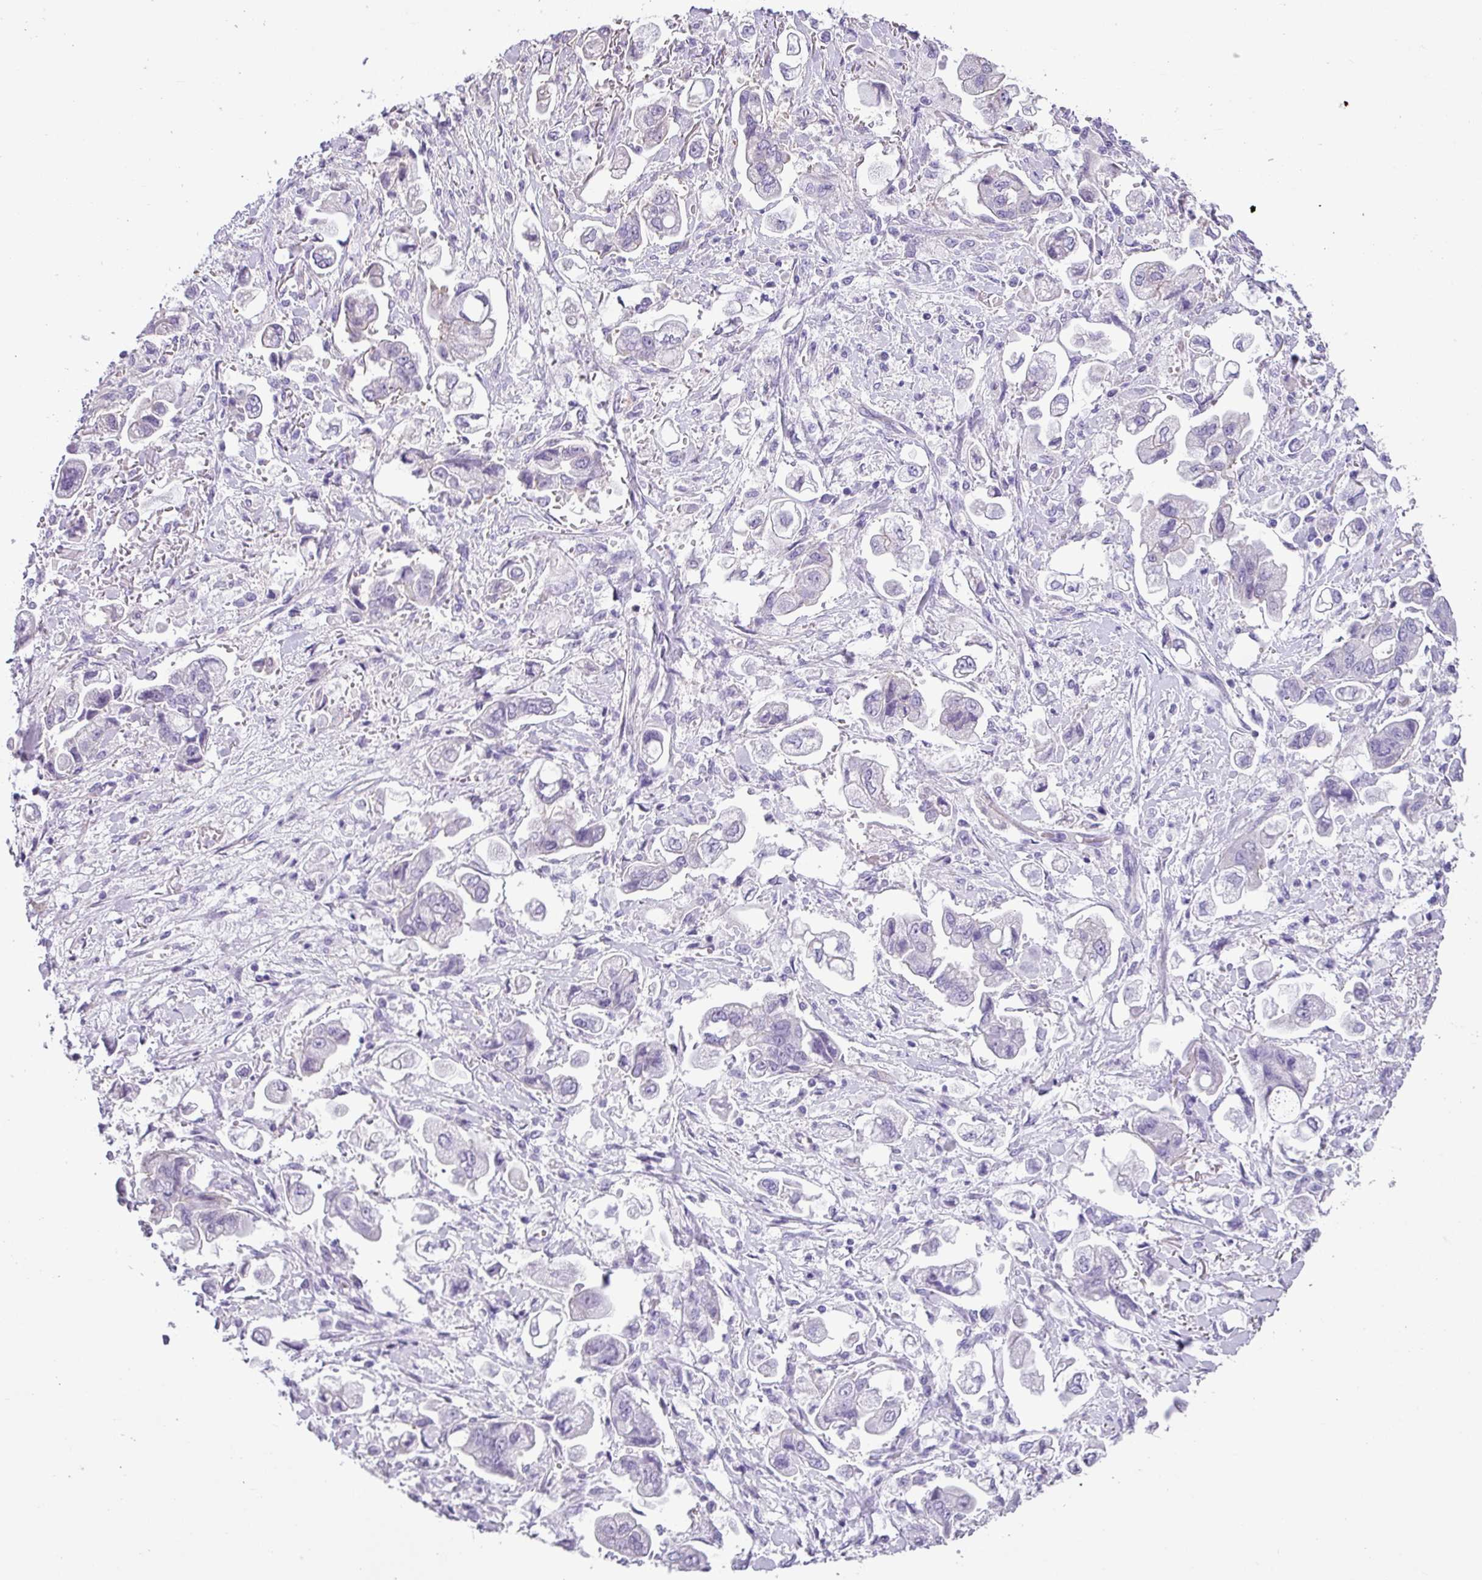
{"staining": {"intensity": "negative", "quantity": "none", "location": "none"}, "tissue": "stomach cancer", "cell_type": "Tumor cells", "image_type": "cancer", "snomed": [{"axis": "morphology", "description": "Adenocarcinoma, NOS"}, {"axis": "topography", "description": "Stomach"}], "caption": "This is an immunohistochemistry photomicrograph of adenocarcinoma (stomach). There is no positivity in tumor cells.", "gene": "PALS2", "patient": {"sex": "male", "age": 62}}